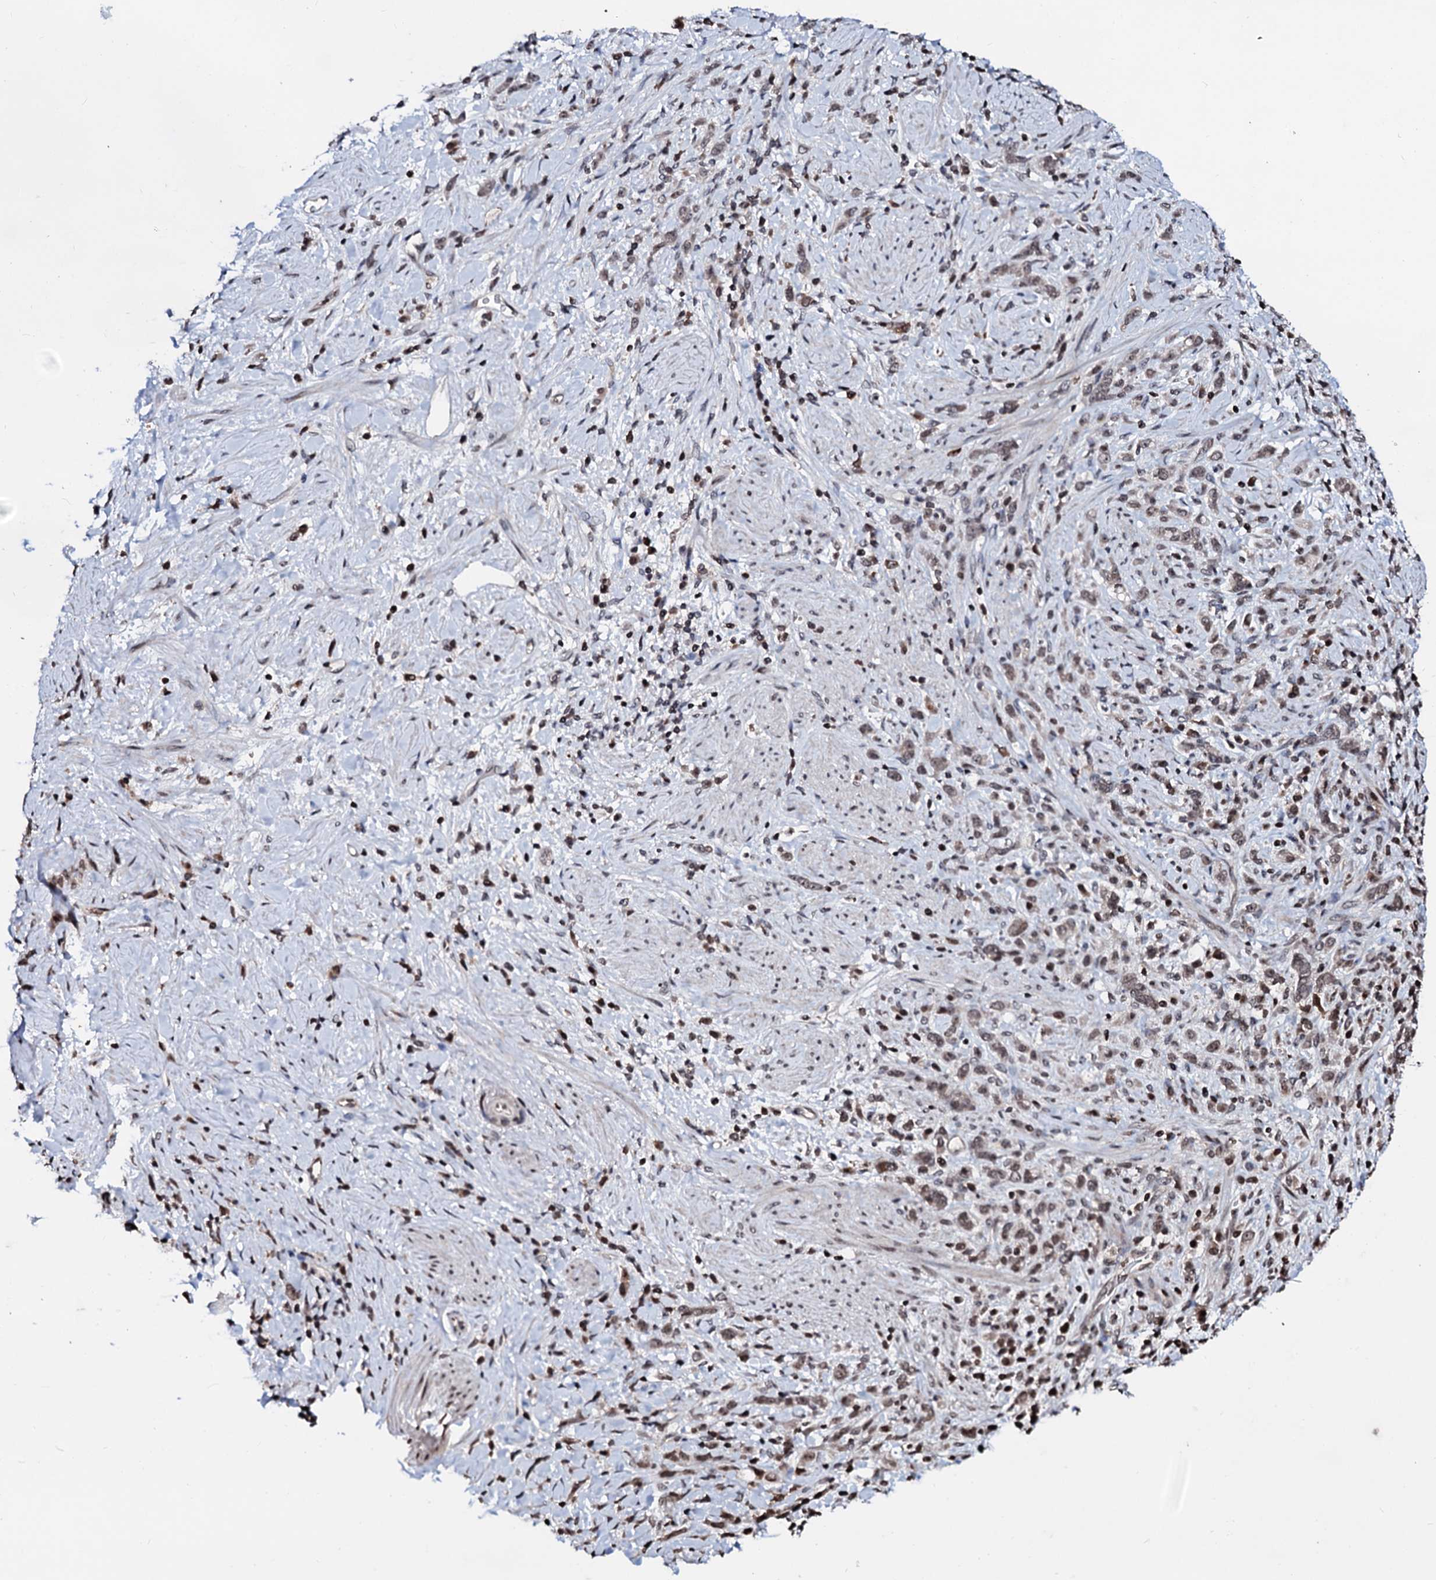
{"staining": {"intensity": "moderate", "quantity": ">75%", "location": "cytoplasmic/membranous"}, "tissue": "stomach cancer", "cell_type": "Tumor cells", "image_type": "cancer", "snomed": [{"axis": "morphology", "description": "Adenocarcinoma, NOS"}, {"axis": "topography", "description": "Stomach"}], "caption": "Stomach cancer (adenocarcinoma) stained with DAB (3,3'-diaminobenzidine) immunohistochemistry (IHC) demonstrates medium levels of moderate cytoplasmic/membranous positivity in approximately >75% of tumor cells.", "gene": "LSM11", "patient": {"sex": "female", "age": 60}}